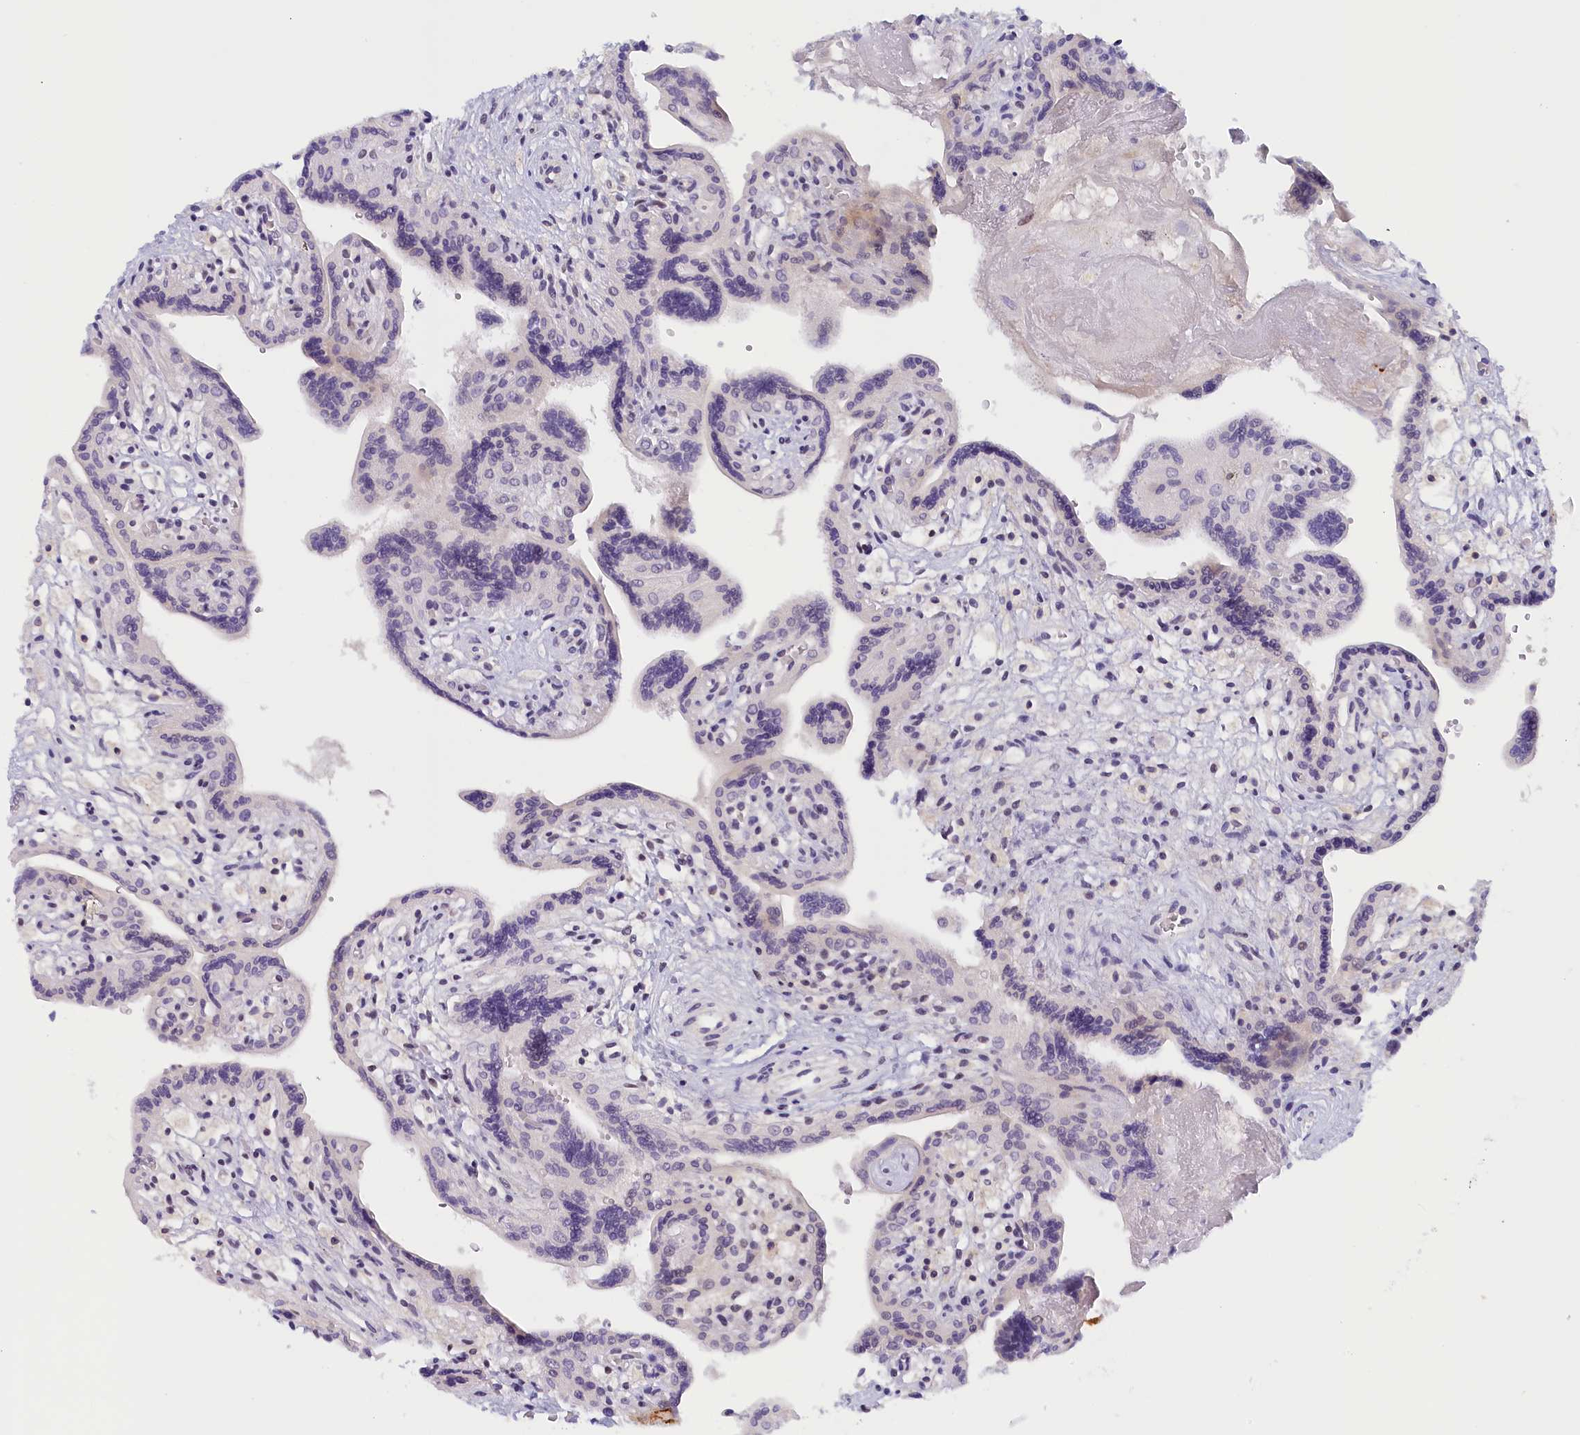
{"staining": {"intensity": "moderate", "quantity": "25%-75%", "location": "nuclear"}, "tissue": "placenta", "cell_type": "Trophoblastic cells", "image_type": "normal", "snomed": [{"axis": "morphology", "description": "Normal tissue, NOS"}, {"axis": "topography", "description": "Placenta"}], "caption": "DAB immunohistochemical staining of benign placenta reveals moderate nuclear protein staining in about 25%-75% of trophoblastic cells. Using DAB (brown) and hematoxylin (blue) stains, captured at high magnification using brightfield microscopy.", "gene": "SEC31B", "patient": {"sex": "female", "age": 37}}